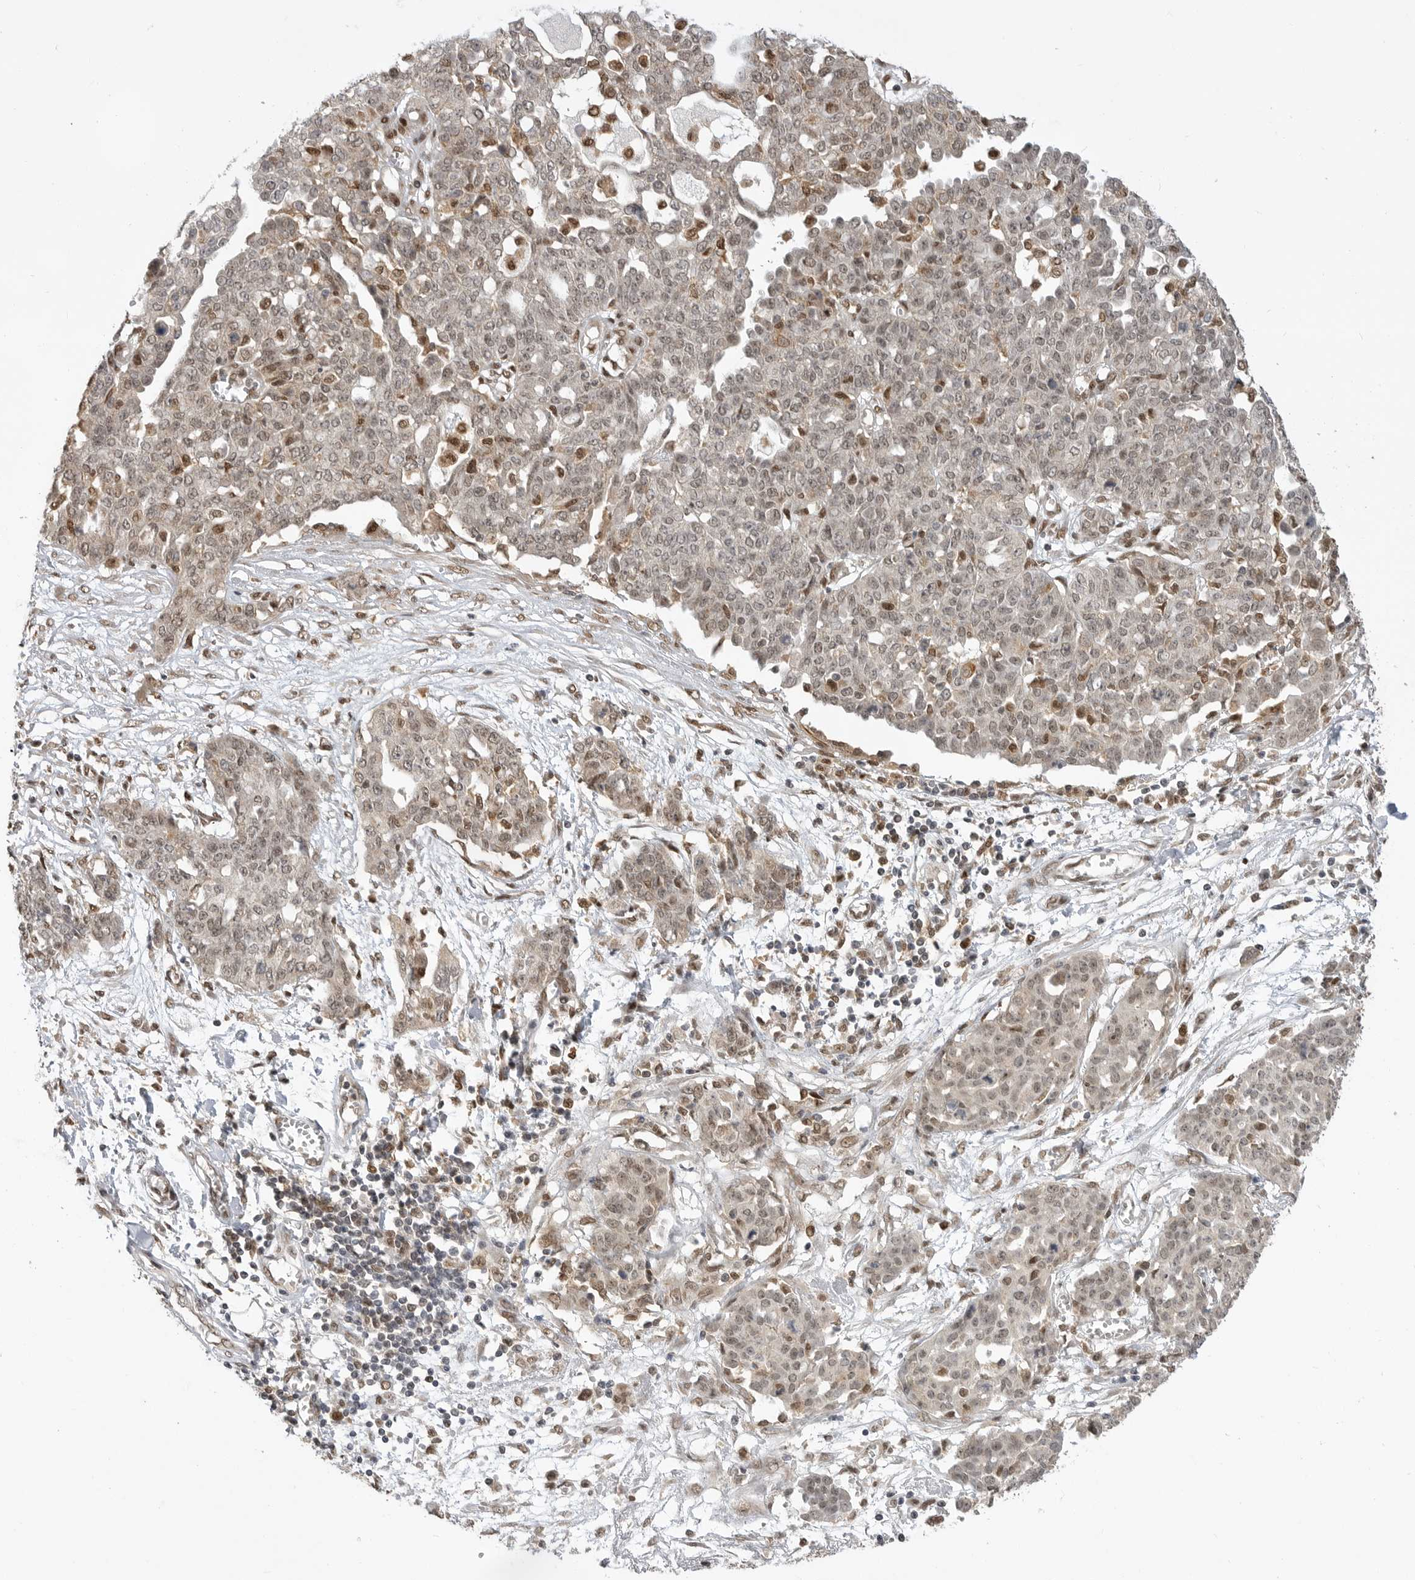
{"staining": {"intensity": "weak", "quantity": ">75%", "location": "cytoplasmic/membranous,nuclear"}, "tissue": "ovarian cancer", "cell_type": "Tumor cells", "image_type": "cancer", "snomed": [{"axis": "morphology", "description": "Cystadenocarcinoma, serous, NOS"}, {"axis": "topography", "description": "Soft tissue"}, {"axis": "topography", "description": "Ovary"}], "caption": "Ovarian cancer (serous cystadenocarcinoma) was stained to show a protein in brown. There is low levels of weak cytoplasmic/membranous and nuclear expression in about >75% of tumor cells.", "gene": "ALKAL1", "patient": {"sex": "female", "age": 57}}